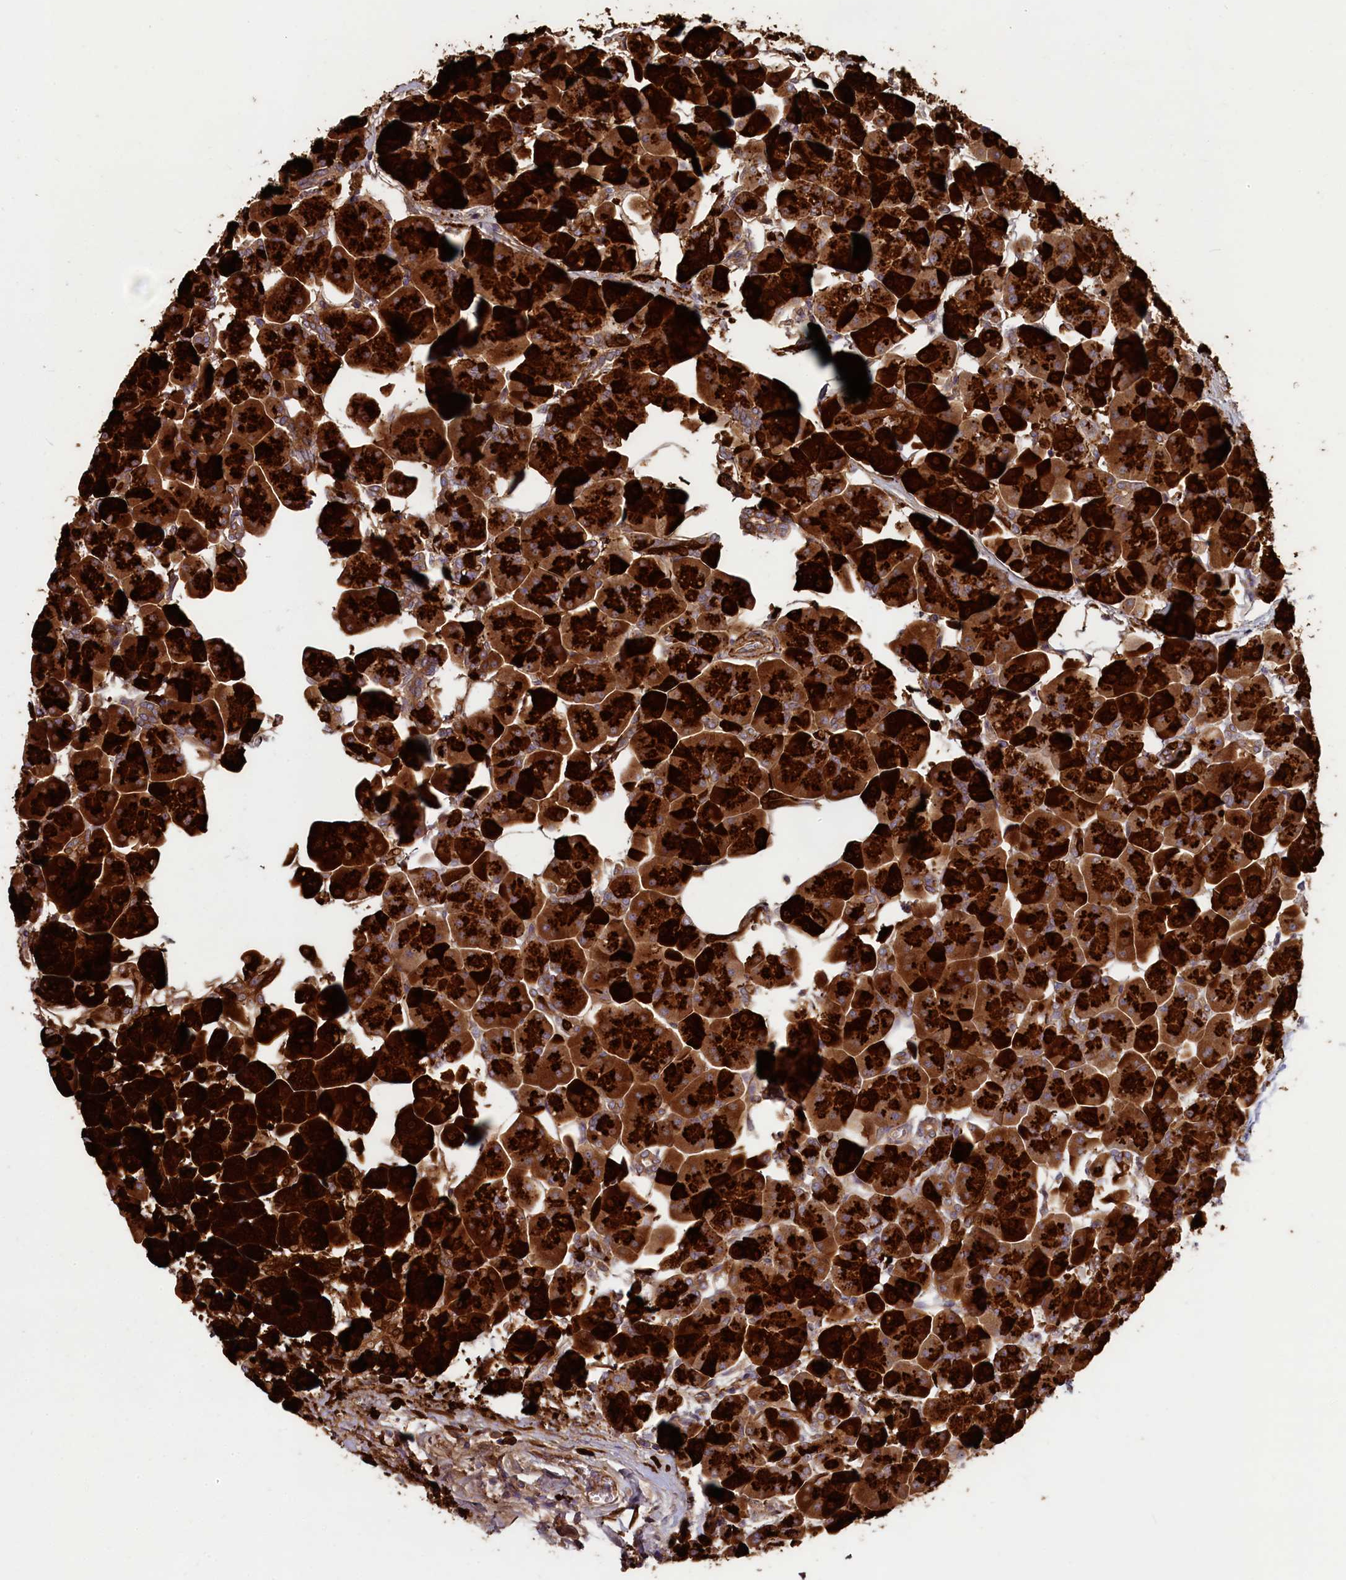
{"staining": {"intensity": "strong", "quantity": ">75%", "location": "cytoplasmic/membranous"}, "tissue": "pancreas", "cell_type": "Exocrine glandular cells", "image_type": "normal", "snomed": [{"axis": "morphology", "description": "Normal tissue, NOS"}, {"axis": "topography", "description": "Pancreas"}], "caption": "DAB (3,3'-diaminobenzidine) immunohistochemical staining of benign pancreas demonstrates strong cytoplasmic/membranous protein positivity in about >75% of exocrine glandular cells.", "gene": "SPATA2L", "patient": {"sex": "male", "age": 66}}